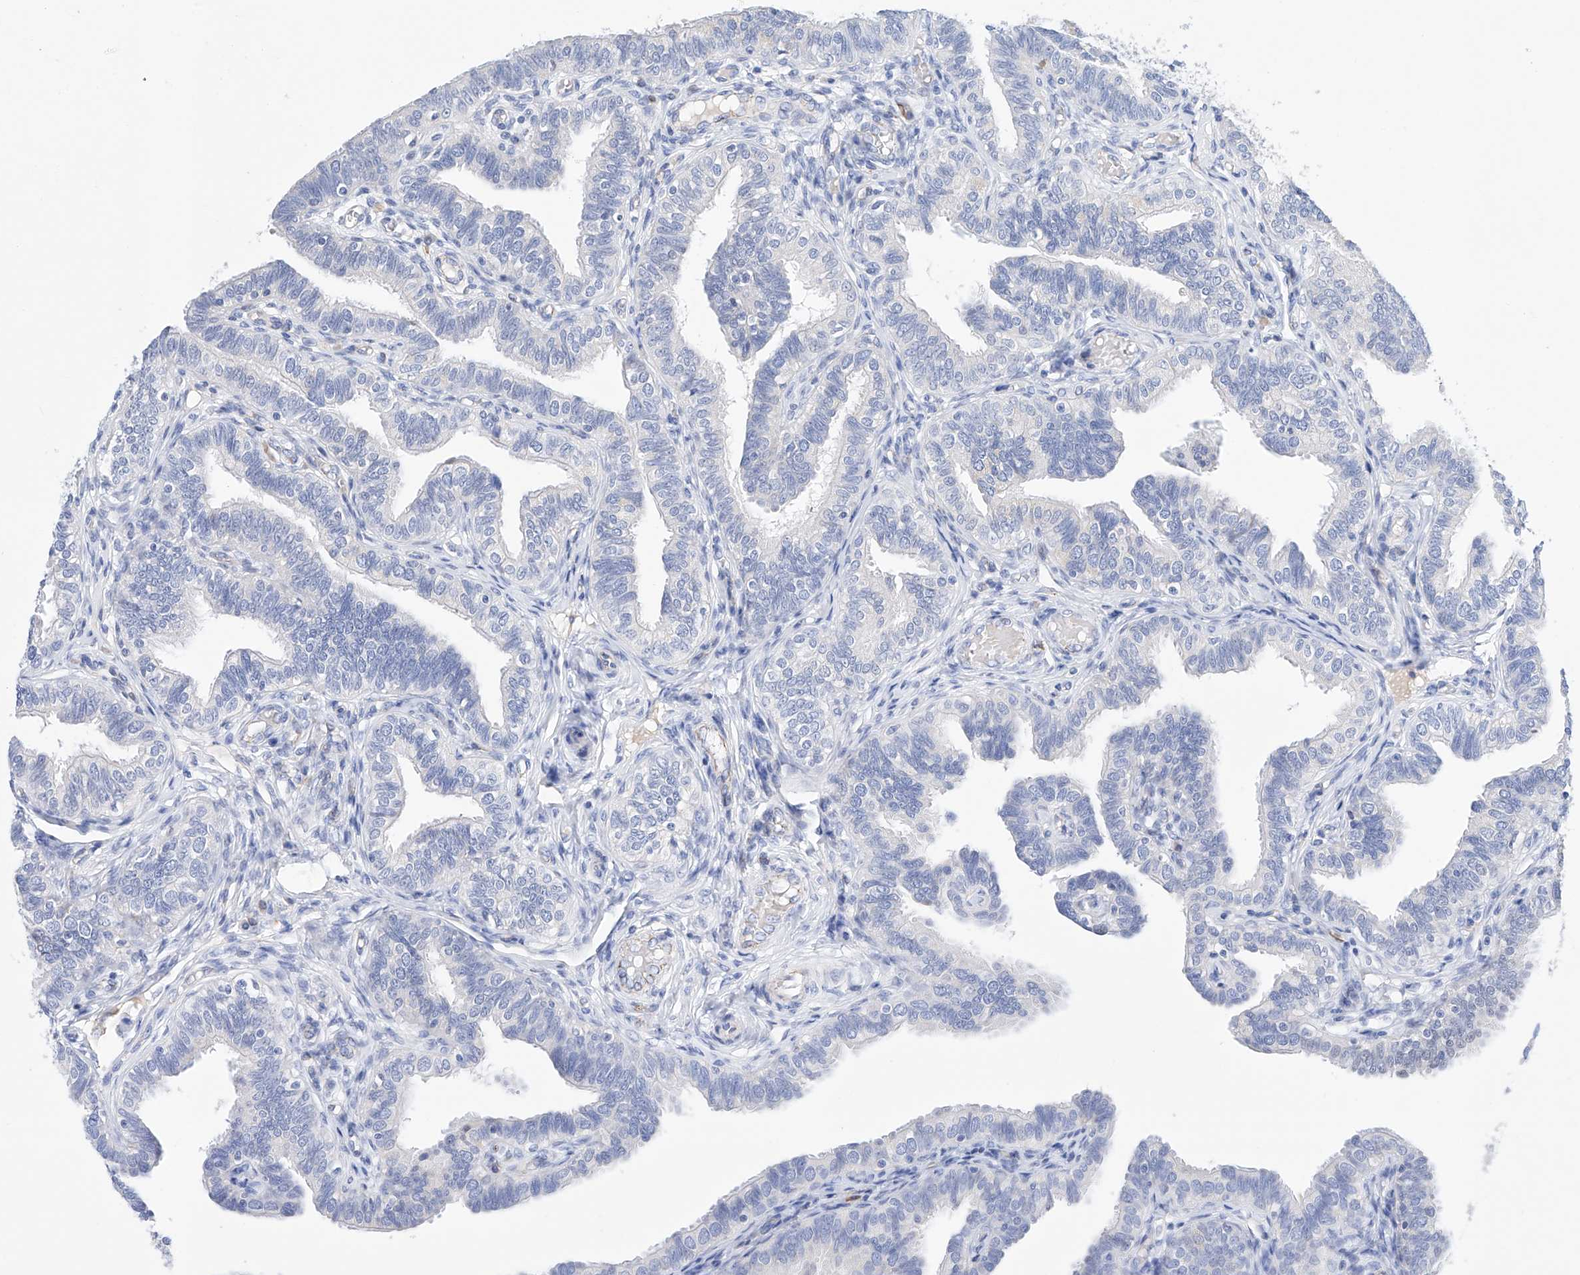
{"staining": {"intensity": "negative", "quantity": "none", "location": "none"}, "tissue": "fallopian tube", "cell_type": "Glandular cells", "image_type": "normal", "snomed": [{"axis": "morphology", "description": "Normal tissue, NOS"}, {"axis": "topography", "description": "Fallopian tube"}], "caption": "The histopathology image shows no staining of glandular cells in normal fallopian tube. (Stains: DAB immunohistochemistry with hematoxylin counter stain, Microscopy: brightfield microscopy at high magnification).", "gene": "ETV7", "patient": {"sex": "female", "age": 39}}